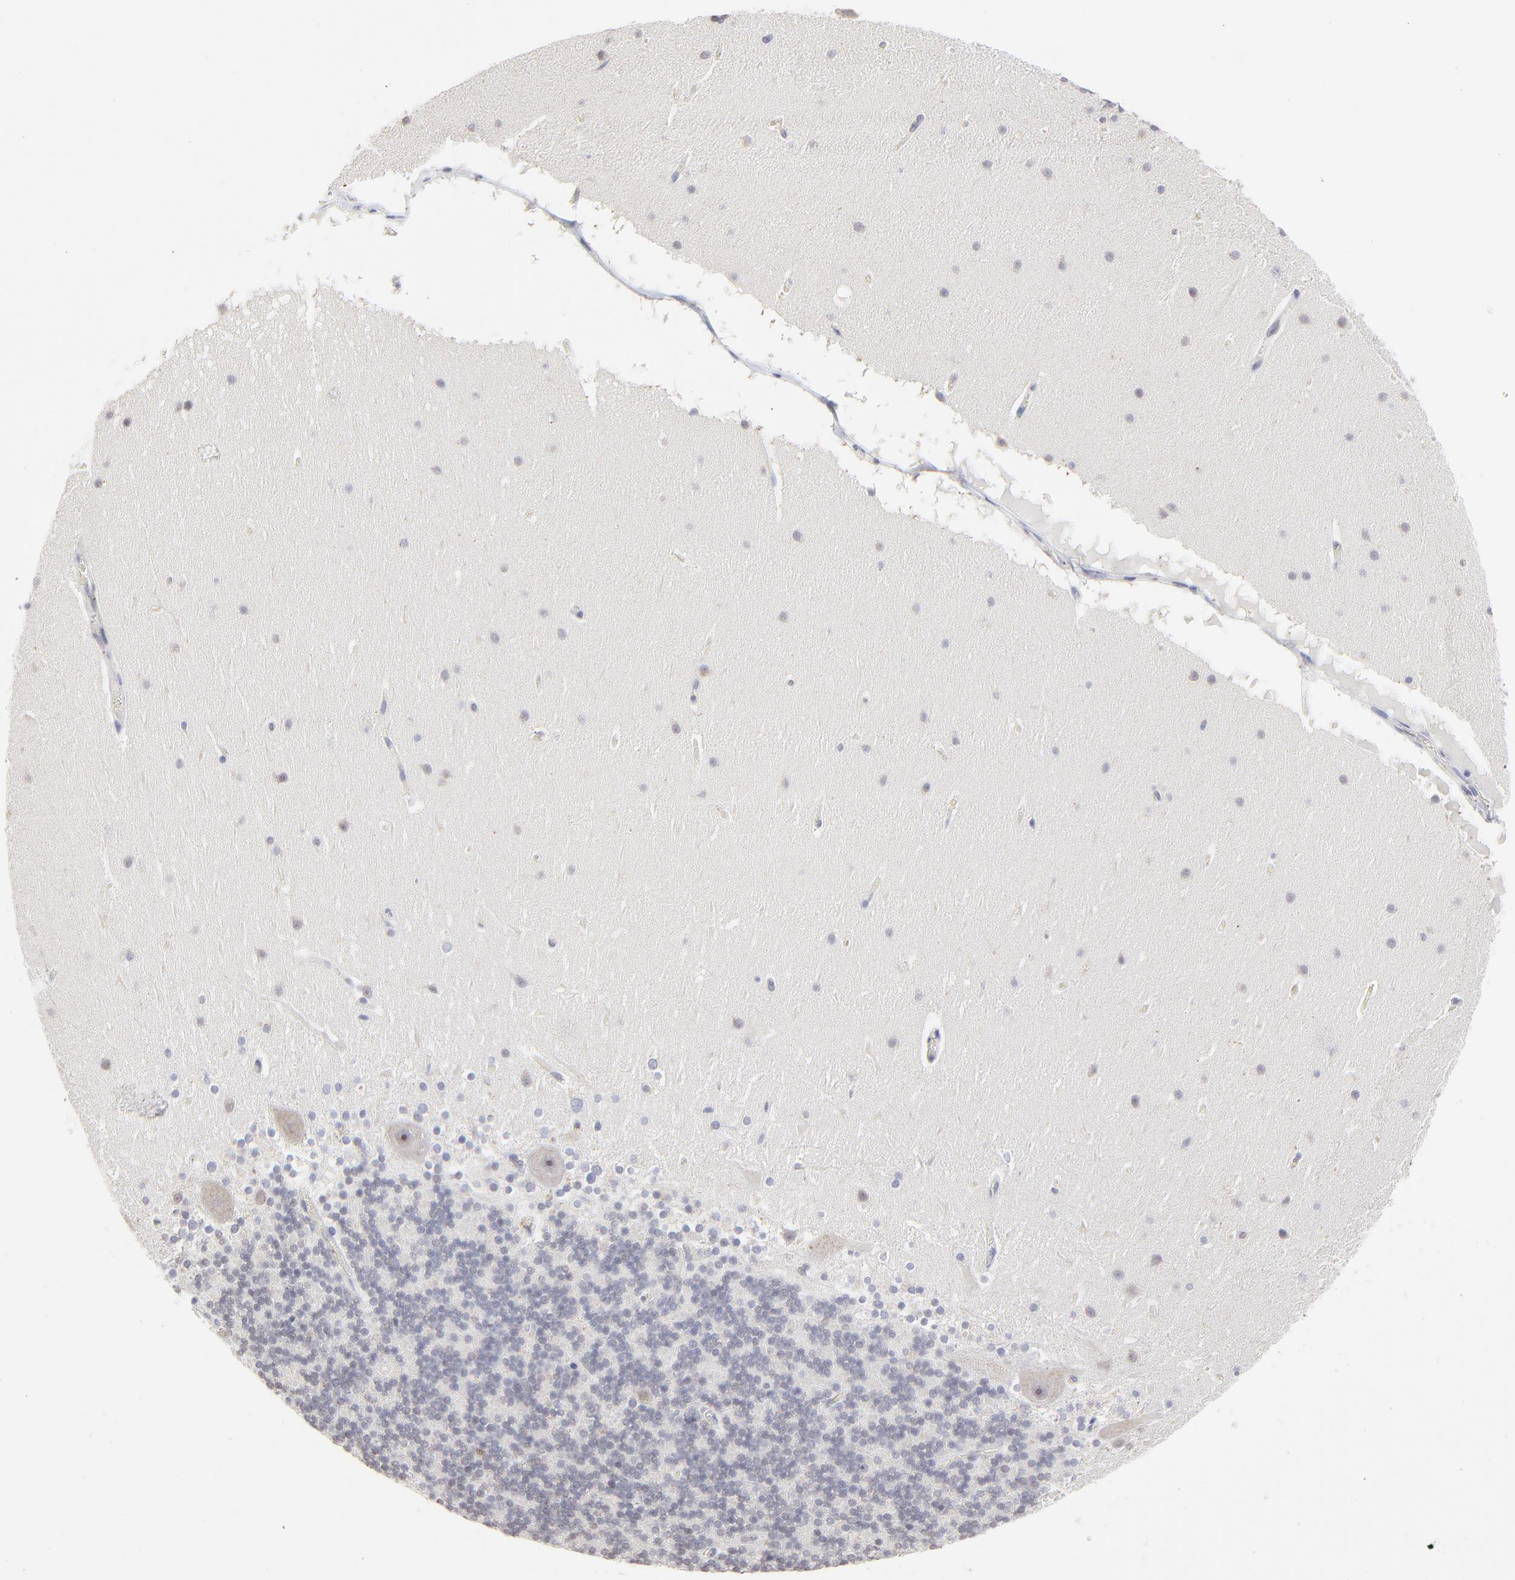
{"staining": {"intensity": "weak", "quantity": "<25%", "location": "cytoplasmic/membranous"}, "tissue": "cerebellum", "cell_type": "Cells in granular layer", "image_type": "normal", "snomed": [{"axis": "morphology", "description": "Normal tissue, NOS"}, {"axis": "topography", "description": "Cerebellum"}], "caption": "High magnification brightfield microscopy of unremarkable cerebellum stained with DAB (brown) and counterstained with hematoxylin (blue): cells in granular layer show no significant positivity.", "gene": "NCAPH", "patient": {"sex": "female", "age": 19}}